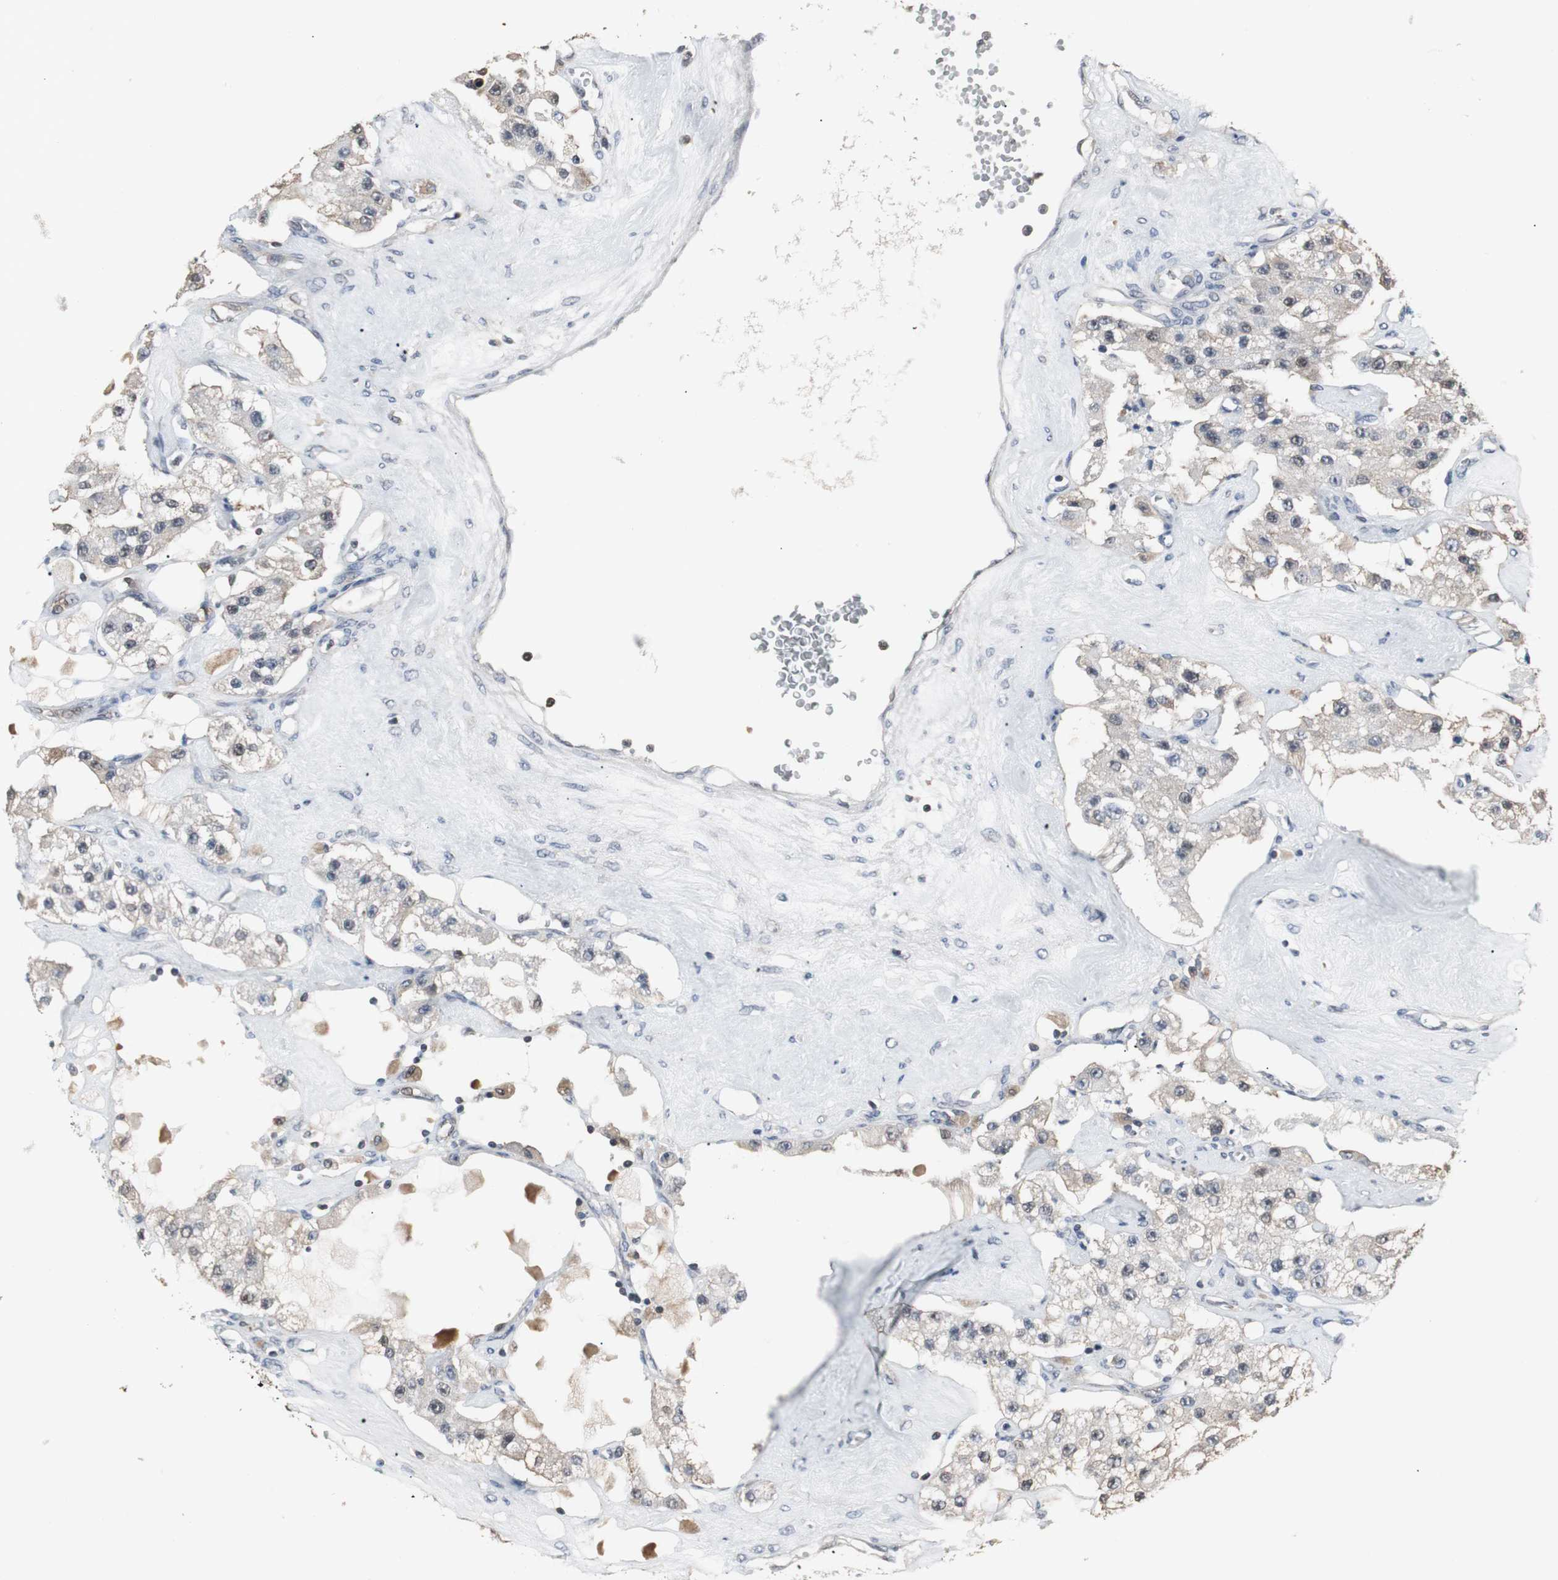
{"staining": {"intensity": "weak", "quantity": "<25%", "location": "cytoplasmic/membranous"}, "tissue": "carcinoid", "cell_type": "Tumor cells", "image_type": "cancer", "snomed": [{"axis": "morphology", "description": "Carcinoid, malignant, NOS"}, {"axis": "topography", "description": "Pancreas"}], "caption": "Immunohistochemical staining of human carcinoid reveals no significant expression in tumor cells.", "gene": "ZSCAN22", "patient": {"sex": "male", "age": 41}}